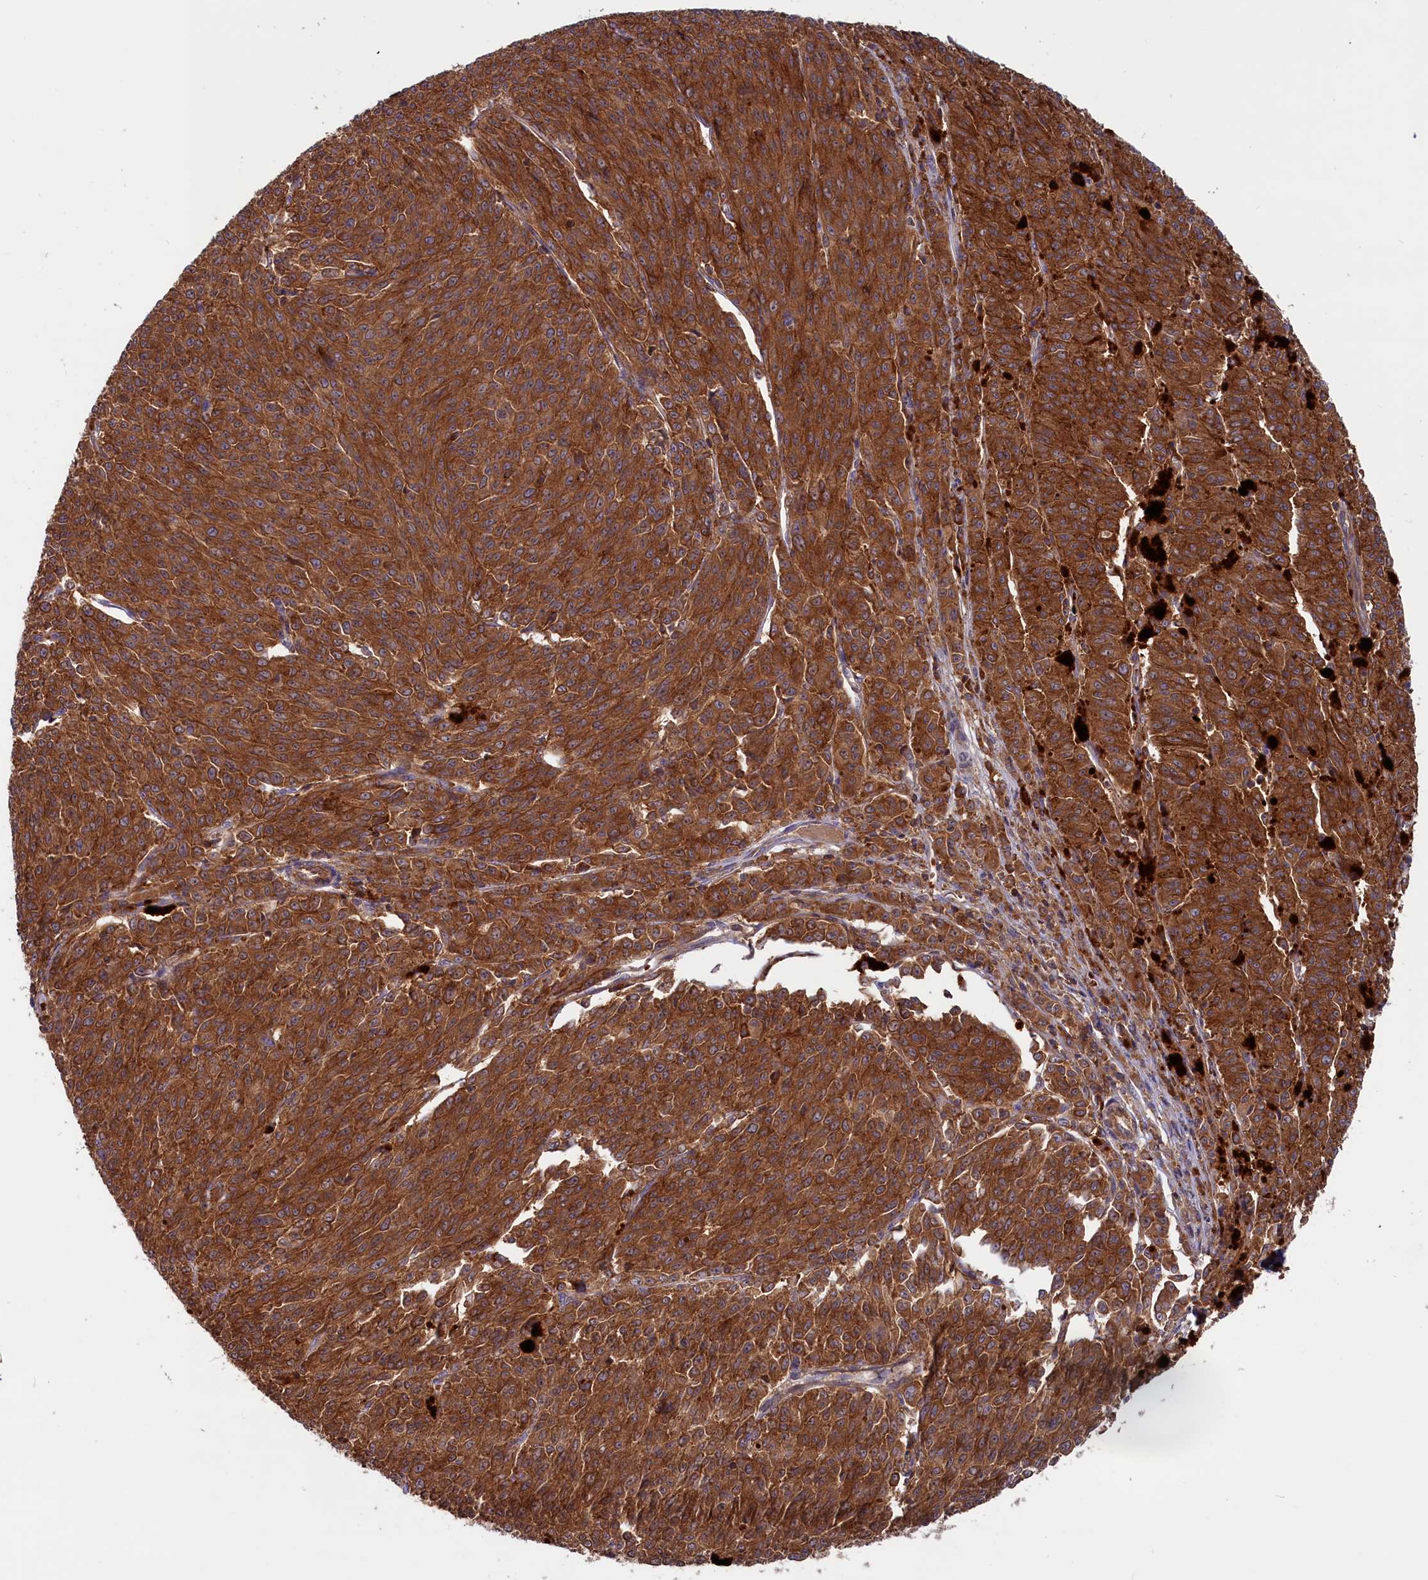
{"staining": {"intensity": "strong", "quantity": ">75%", "location": "cytoplasmic/membranous"}, "tissue": "melanoma", "cell_type": "Tumor cells", "image_type": "cancer", "snomed": [{"axis": "morphology", "description": "Malignant melanoma, NOS"}, {"axis": "topography", "description": "Skin"}], "caption": "Immunohistochemistry (IHC) of melanoma displays high levels of strong cytoplasmic/membranous expression in approximately >75% of tumor cells.", "gene": "MYO9B", "patient": {"sex": "female", "age": 52}}